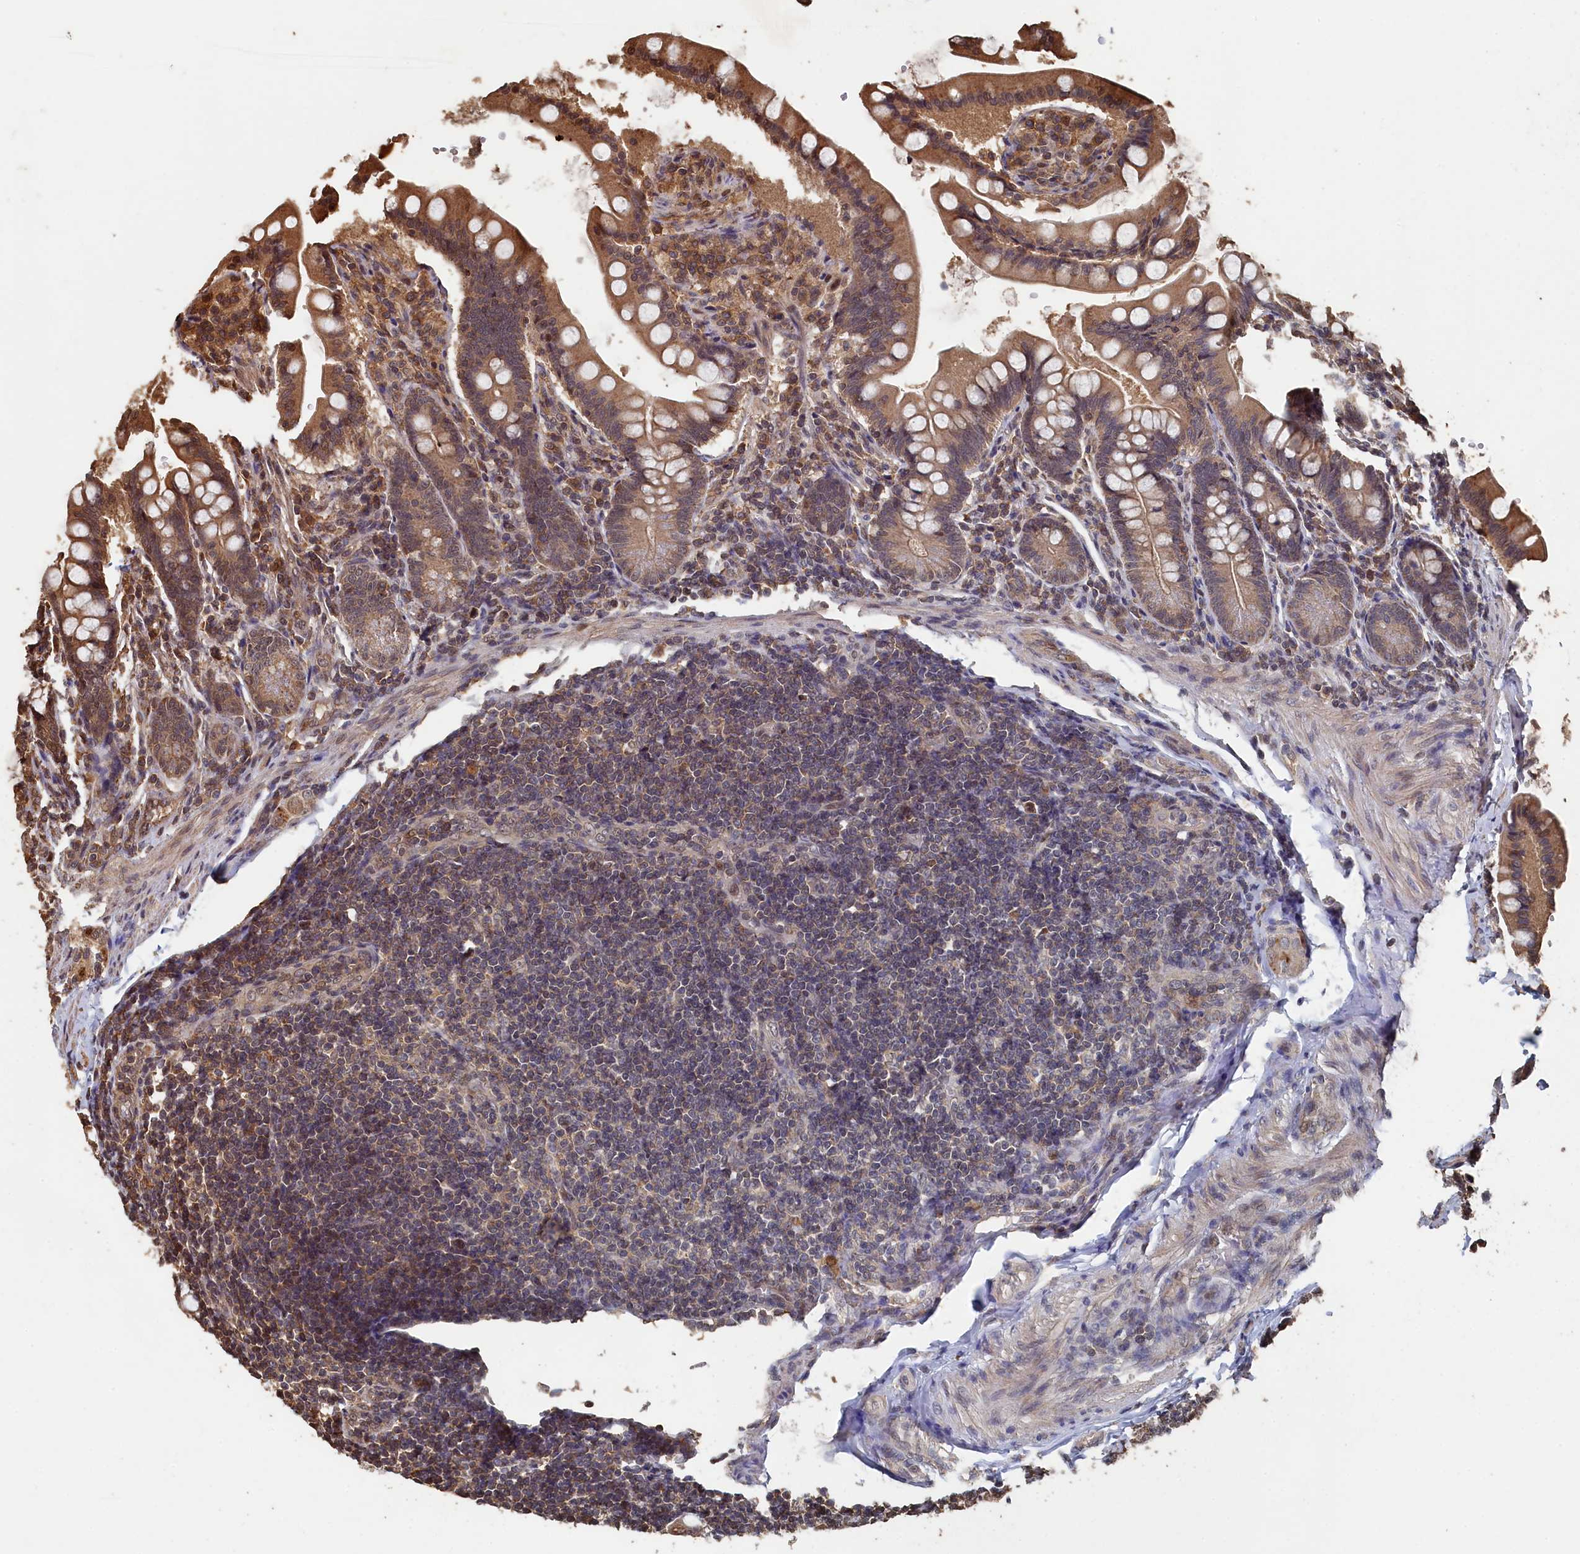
{"staining": {"intensity": "moderate", "quantity": ">75%", "location": "cytoplasmic/membranous"}, "tissue": "small intestine", "cell_type": "Glandular cells", "image_type": "normal", "snomed": [{"axis": "morphology", "description": "Normal tissue, NOS"}, {"axis": "topography", "description": "Small intestine"}], "caption": "A high-resolution image shows immunohistochemistry staining of normal small intestine, which exhibits moderate cytoplasmic/membranous staining in about >75% of glandular cells. Immunohistochemistry (ihc) stains the protein of interest in brown and the nuclei are stained blue.", "gene": "PIGN", "patient": {"sex": "male", "age": 7}}